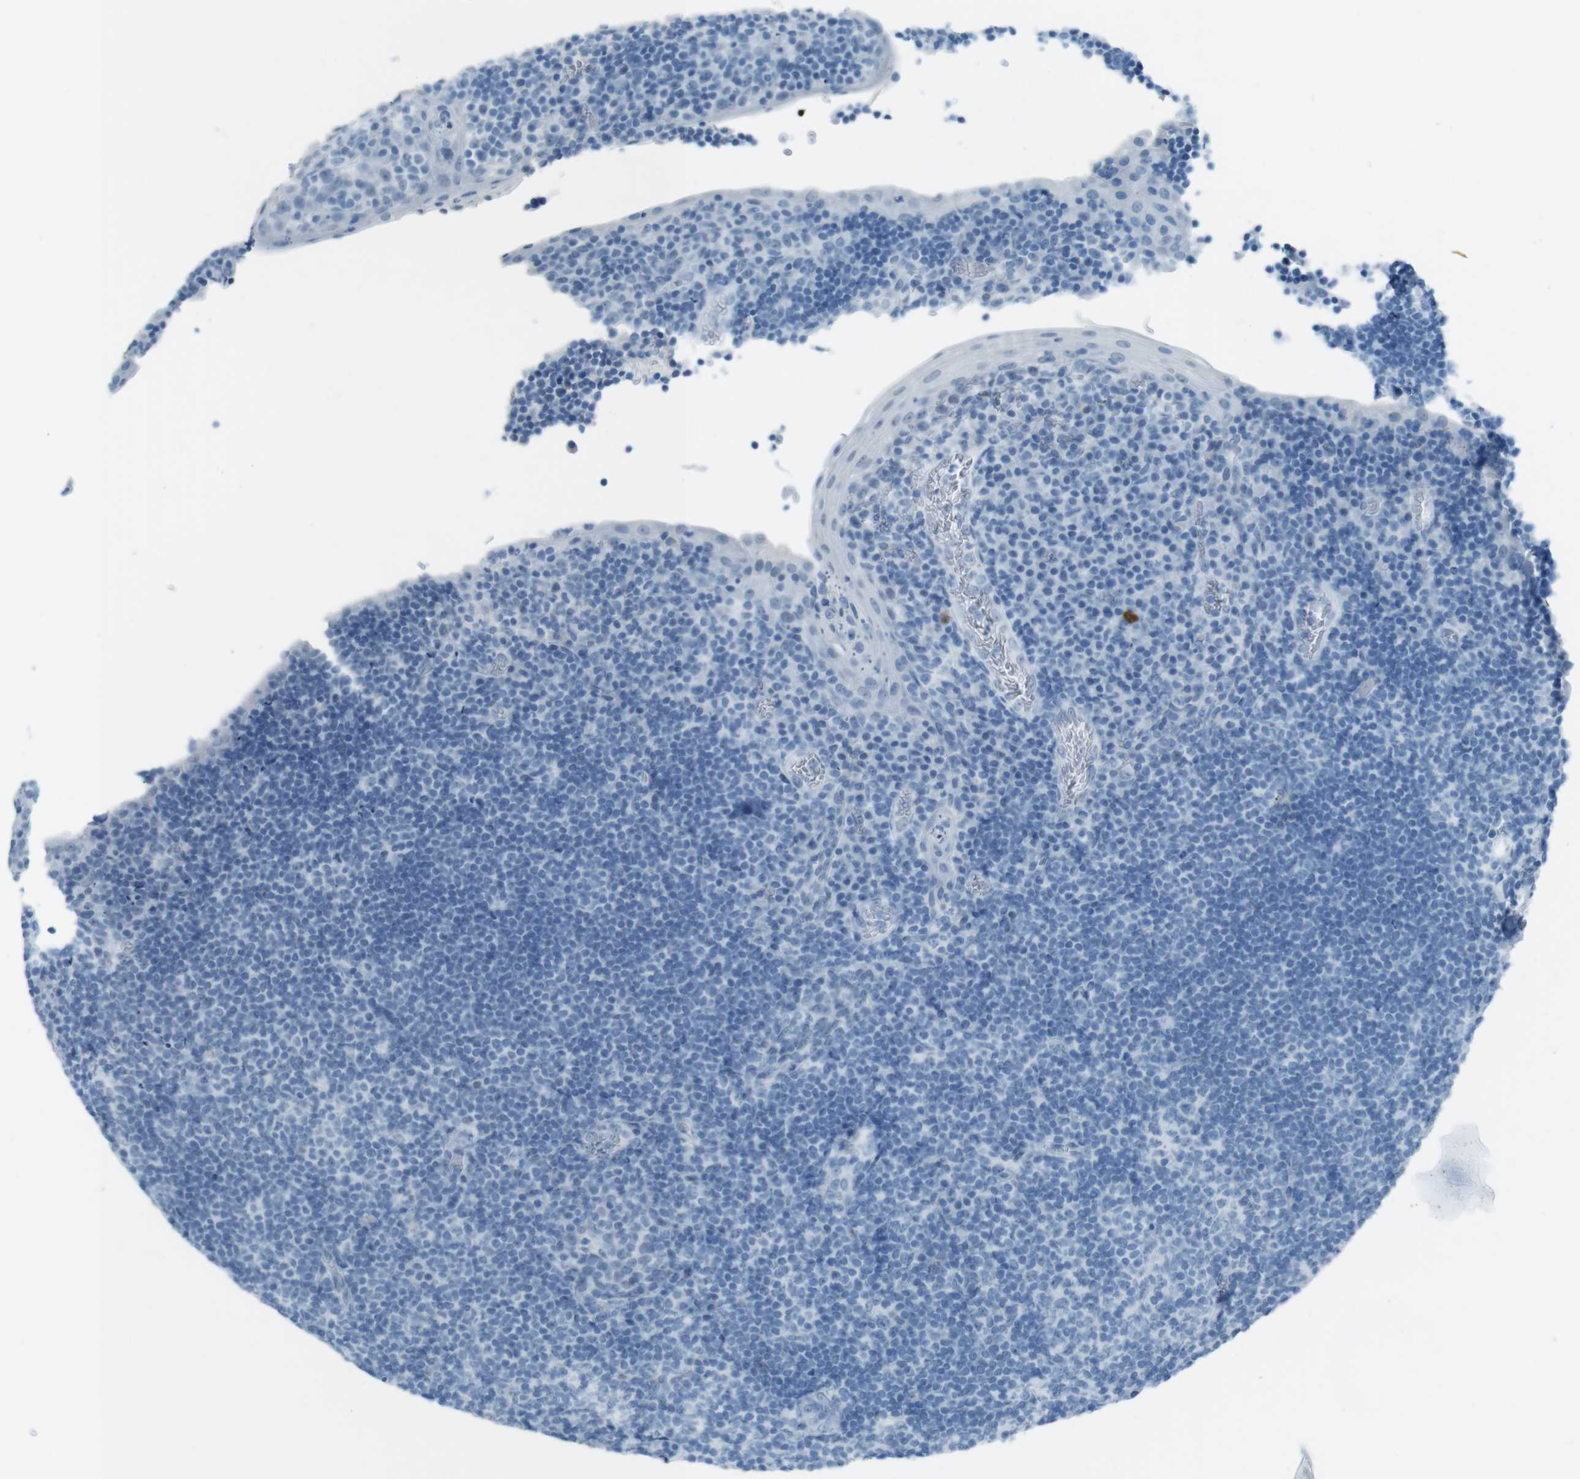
{"staining": {"intensity": "negative", "quantity": "none", "location": "none"}, "tissue": "tonsil", "cell_type": "Germinal center cells", "image_type": "normal", "snomed": [{"axis": "morphology", "description": "Normal tissue, NOS"}, {"axis": "topography", "description": "Tonsil"}], "caption": "Protein analysis of benign tonsil exhibits no significant expression in germinal center cells. The staining is performed using DAB (3,3'-diaminobenzidine) brown chromogen with nuclei counter-stained in using hematoxylin.", "gene": "TMEM207", "patient": {"sex": "male", "age": 37}}